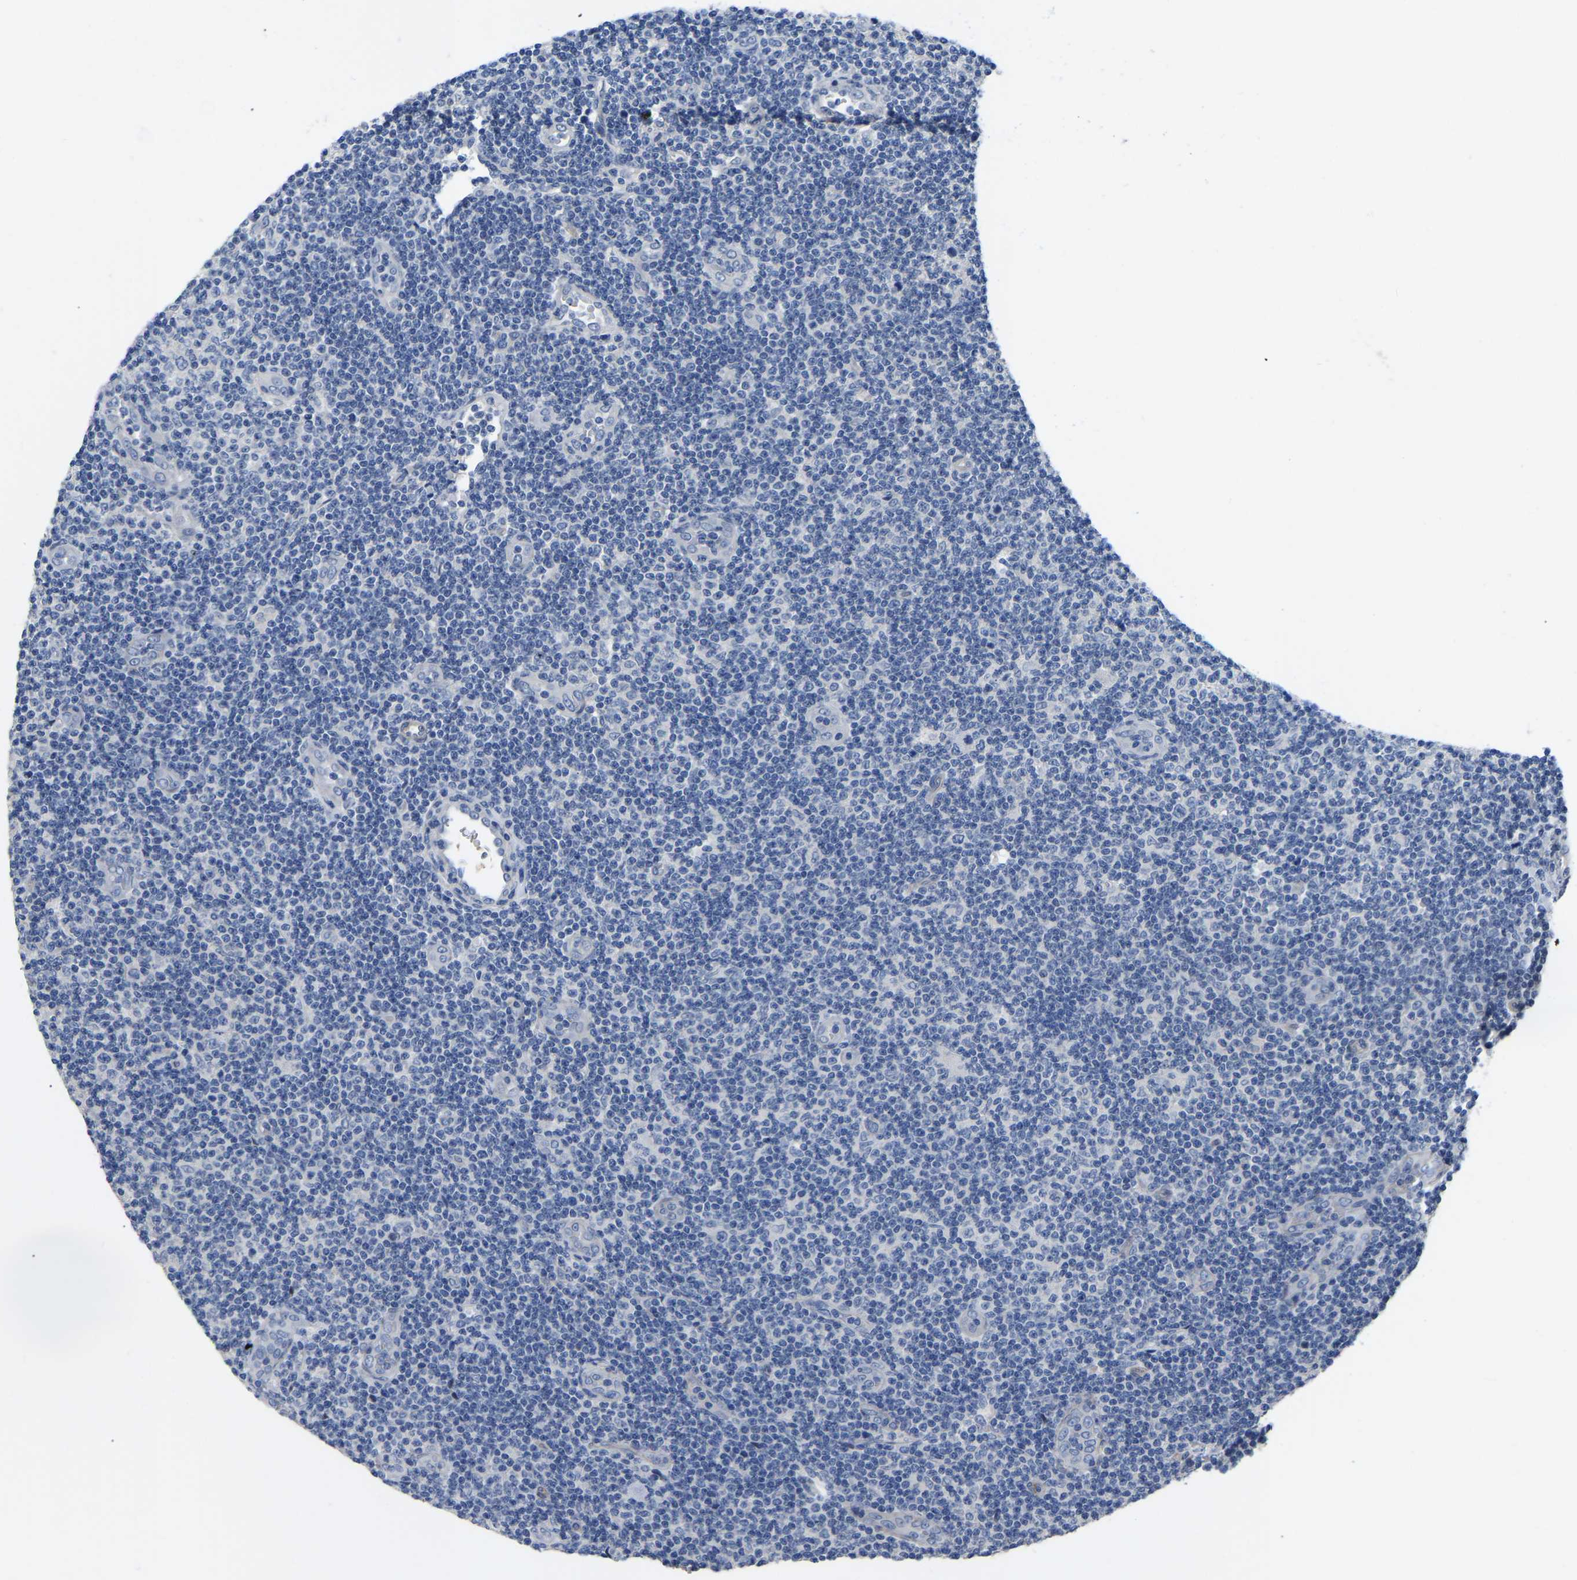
{"staining": {"intensity": "negative", "quantity": "none", "location": "none"}, "tissue": "lymphoma", "cell_type": "Tumor cells", "image_type": "cancer", "snomed": [{"axis": "morphology", "description": "Malignant lymphoma, non-Hodgkin's type, Low grade"}, {"axis": "topography", "description": "Lymph node"}], "caption": "High power microscopy histopathology image of an immunohistochemistry photomicrograph of lymphoma, revealing no significant positivity in tumor cells.", "gene": "HIGD2B", "patient": {"sex": "male", "age": 83}}